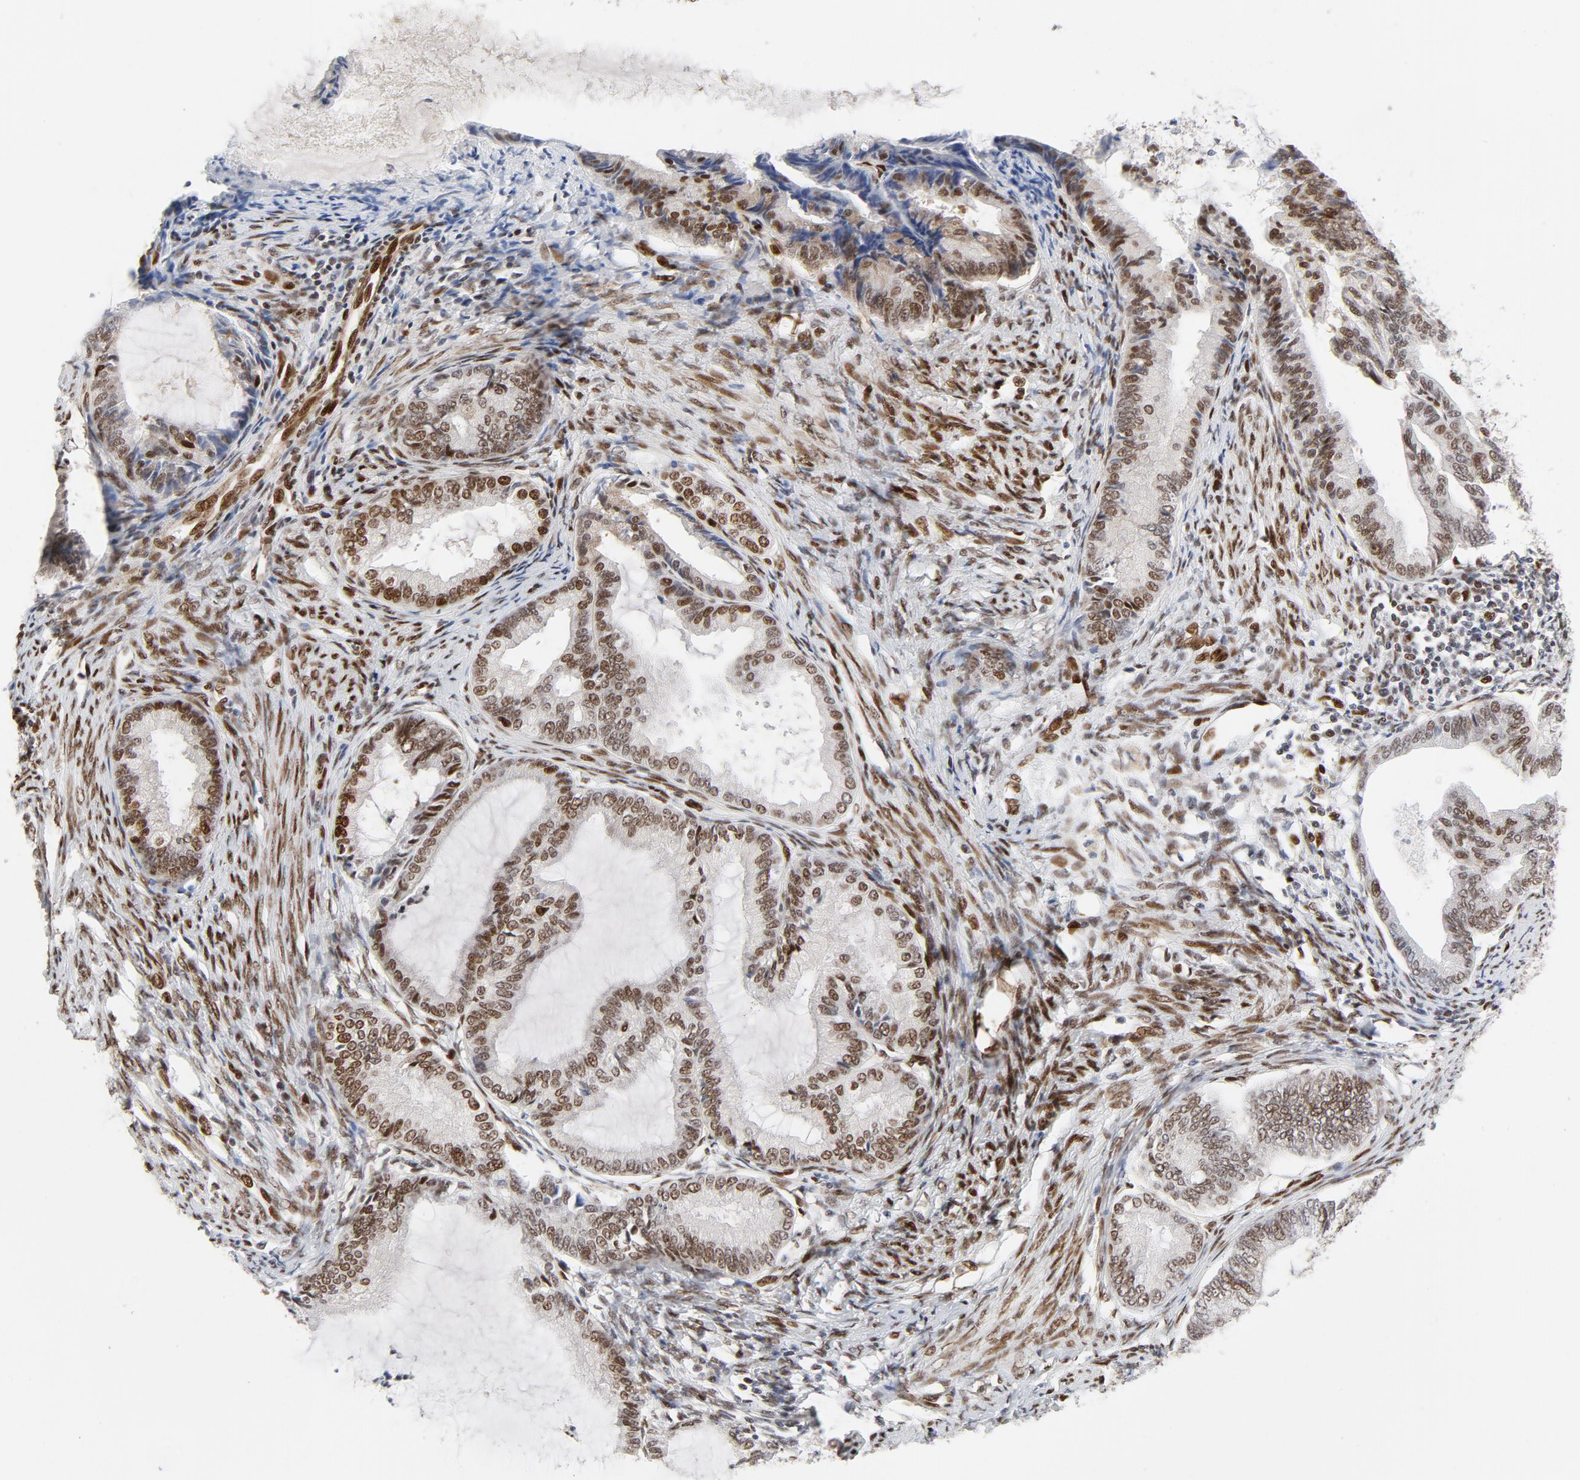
{"staining": {"intensity": "moderate", "quantity": ">75%", "location": "nuclear"}, "tissue": "endometrial cancer", "cell_type": "Tumor cells", "image_type": "cancer", "snomed": [{"axis": "morphology", "description": "Adenocarcinoma, NOS"}, {"axis": "topography", "description": "Endometrium"}], "caption": "Protein analysis of endometrial adenocarcinoma tissue demonstrates moderate nuclear staining in about >75% of tumor cells.", "gene": "MEF2A", "patient": {"sex": "female", "age": 86}}